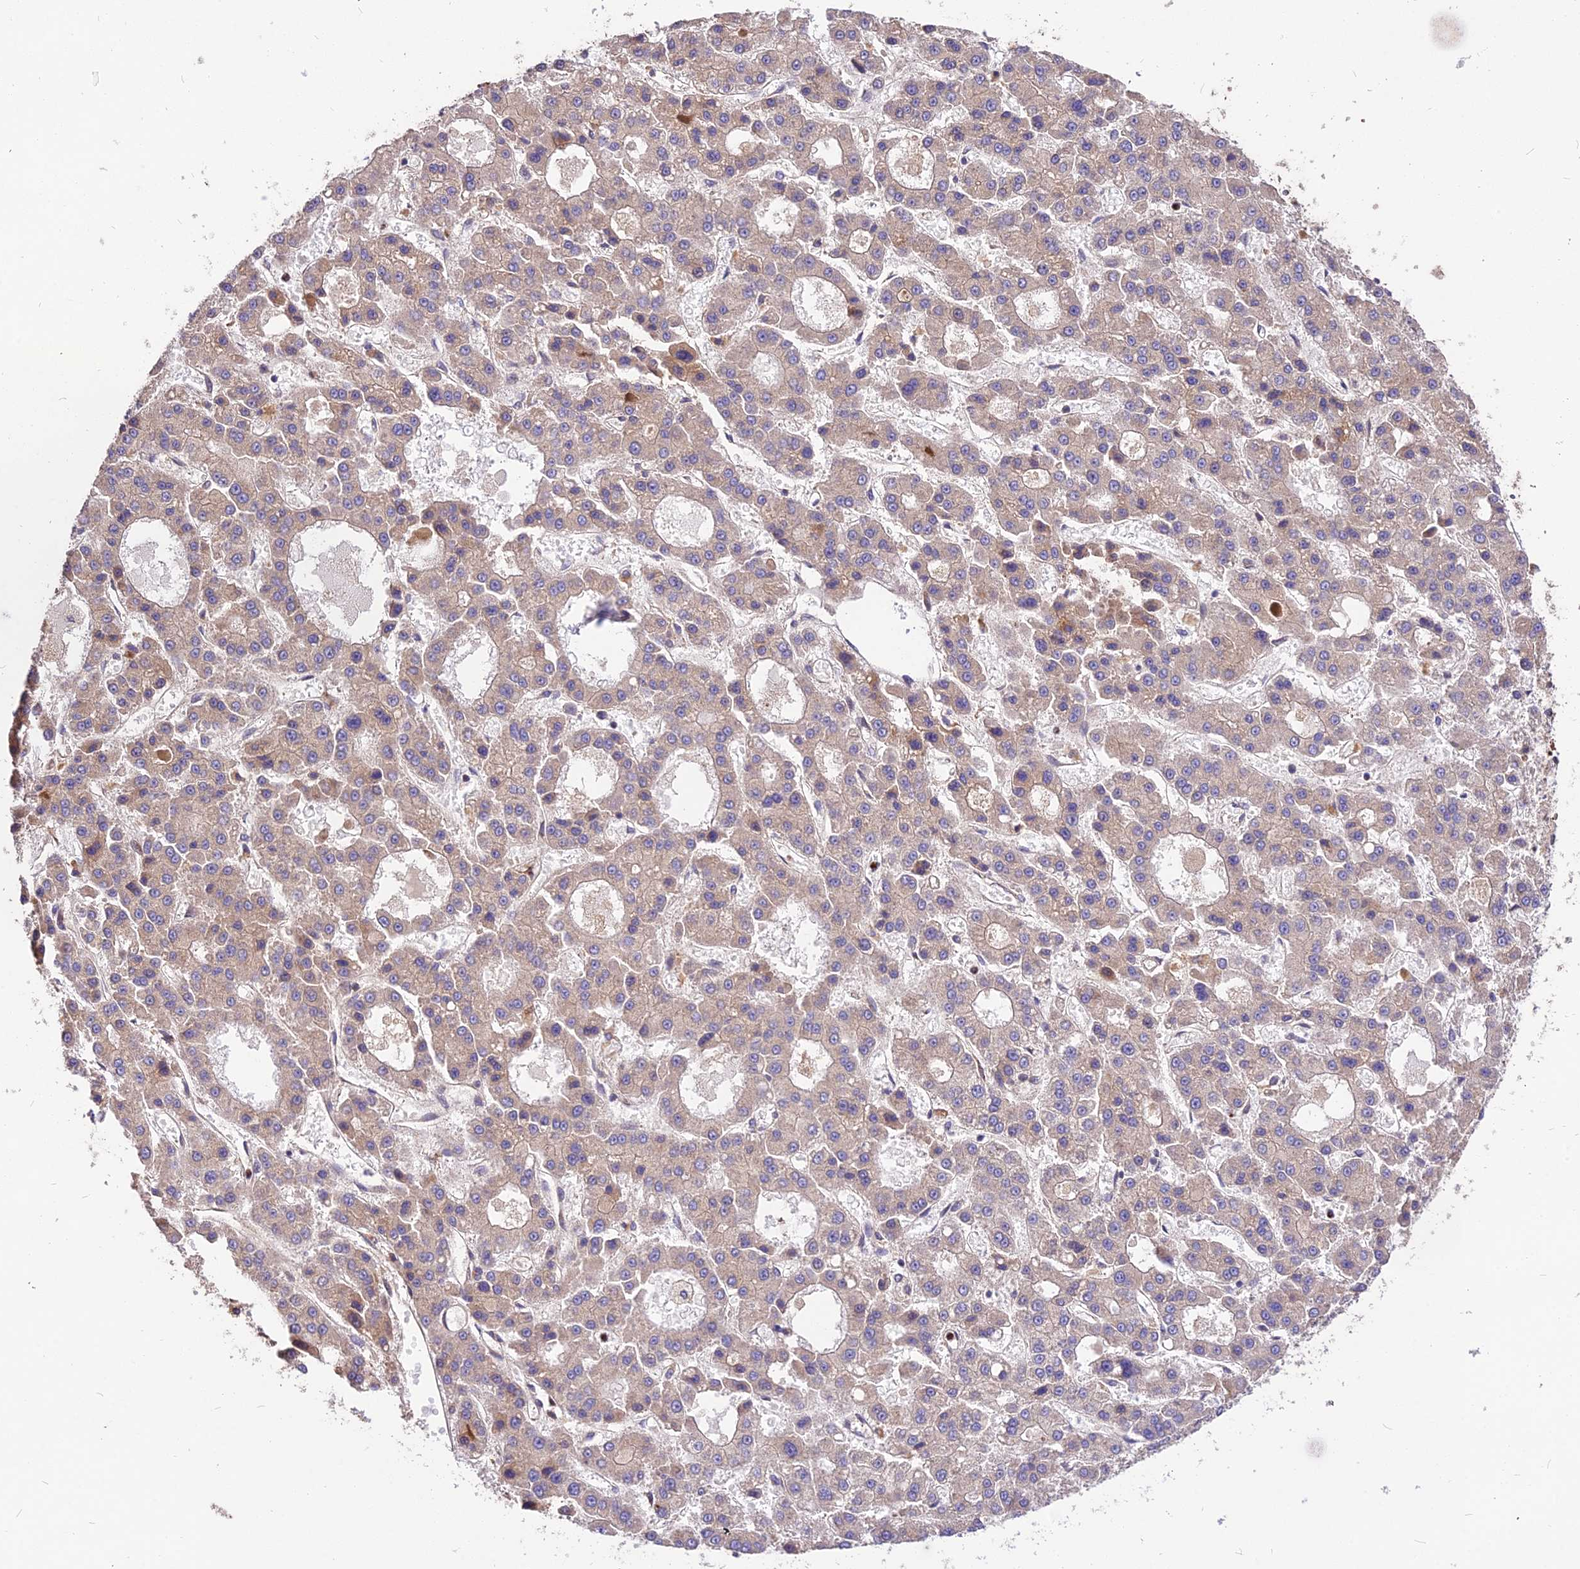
{"staining": {"intensity": "weak", "quantity": ">75%", "location": "cytoplasmic/membranous"}, "tissue": "liver cancer", "cell_type": "Tumor cells", "image_type": "cancer", "snomed": [{"axis": "morphology", "description": "Carcinoma, Hepatocellular, NOS"}, {"axis": "topography", "description": "Liver"}], "caption": "Liver cancer (hepatocellular carcinoma) stained with a protein marker displays weak staining in tumor cells.", "gene": "ROCK1", "patient": {"sex": "male", "age": 70}}